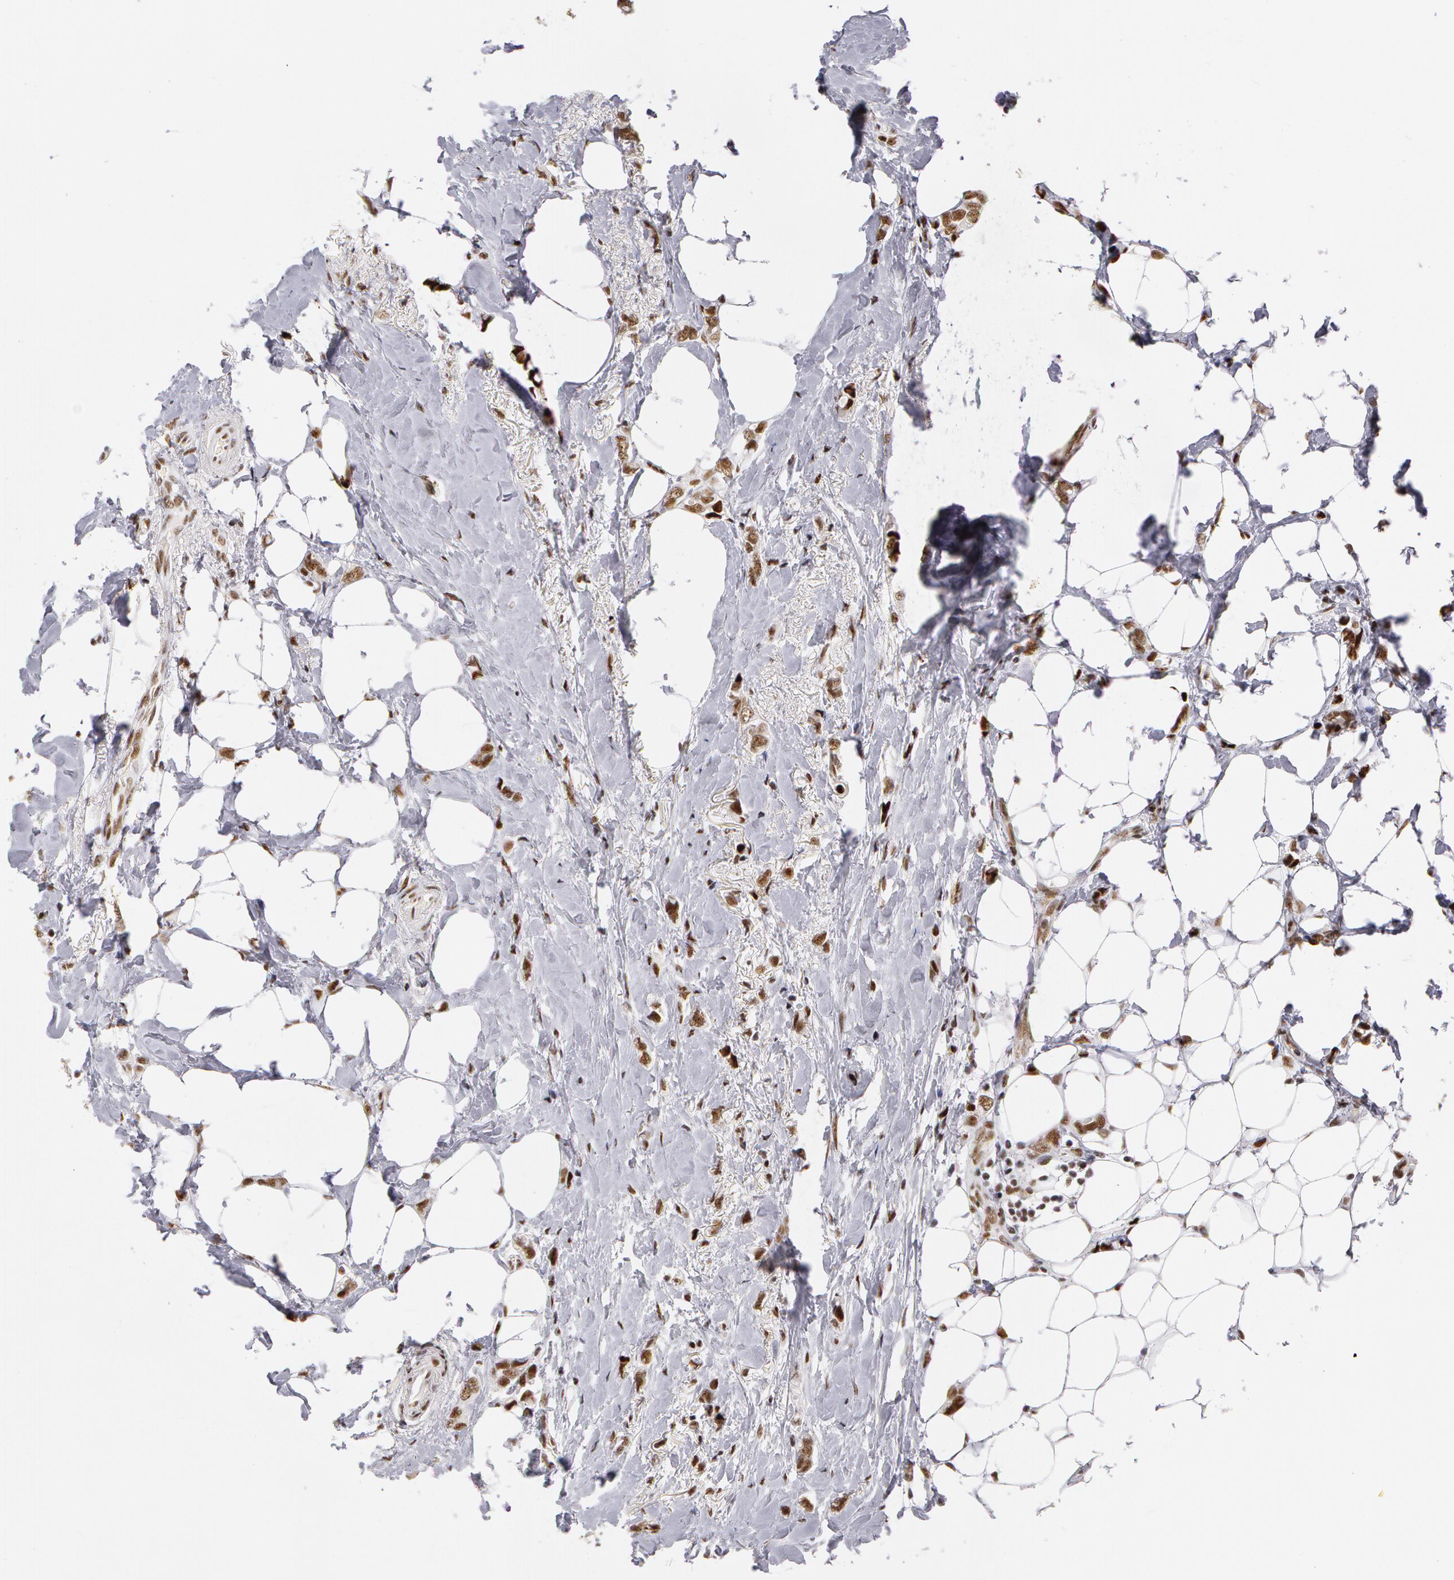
{"staining": {"intensity": "moderate", "quantity": ">75%", "location": "nuclear"}, "tissue": "breast cancer", "cell_type": "Tumor cells", "image_type": "cancer", "snomed": [{"axis": "morphology", "description": "Duct carcinoma"}, {"axis": "topography", "description": "Breast"}], "caption": "Breast invasive ductal carcinoma stained for a protein displays moderate nuclear positivity in tumor cells.", "gene": "PNN", "patient": {"sex": "female", "age": 72}}